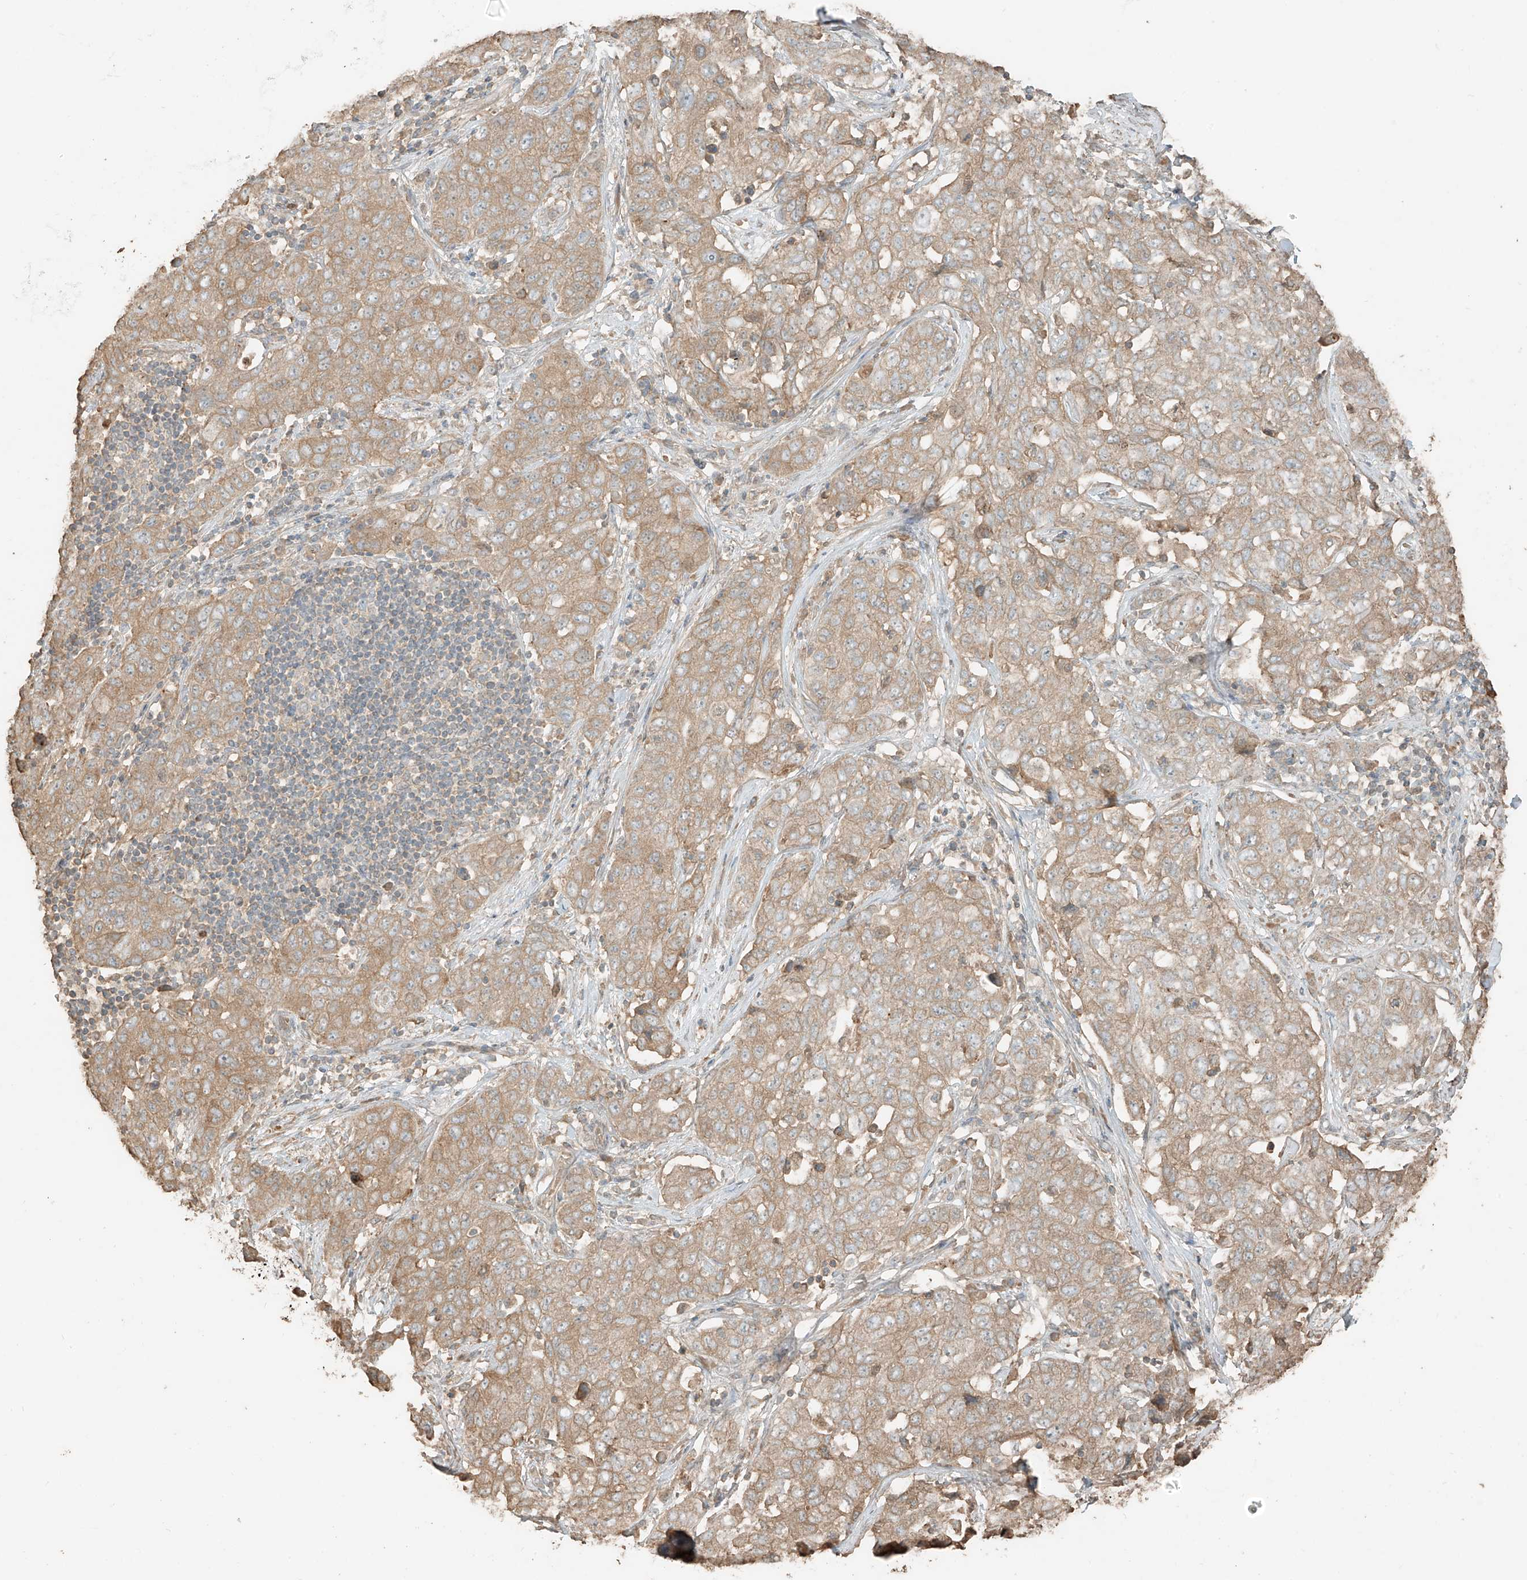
{"staining": {"intensity": "weak", "quantity": ">75%", "location": "cytoplasmic/membranous"}, "tissue": "stomach cancer", "cell_type": "Tumor cells", "image_type": "cancer", "snomed": [{"axis": "morphology", "description": "Normal tissue, NOS"}, {"axis": "morphology", "description": "Adenocarcinoma, NOS"}, {"axis": "topography", "description": "Lymph node"}, {"axis": "topography", "description": "Stomach"}], "caption": "High-power microscopy captured an IHC micrograph of stomach cancer, revealing weak cytoplasmic/membranous positivity in approximately >75% of tumor cells.", "gene": "RFTN2", "patient": {"sex": "male", "age": 48}}